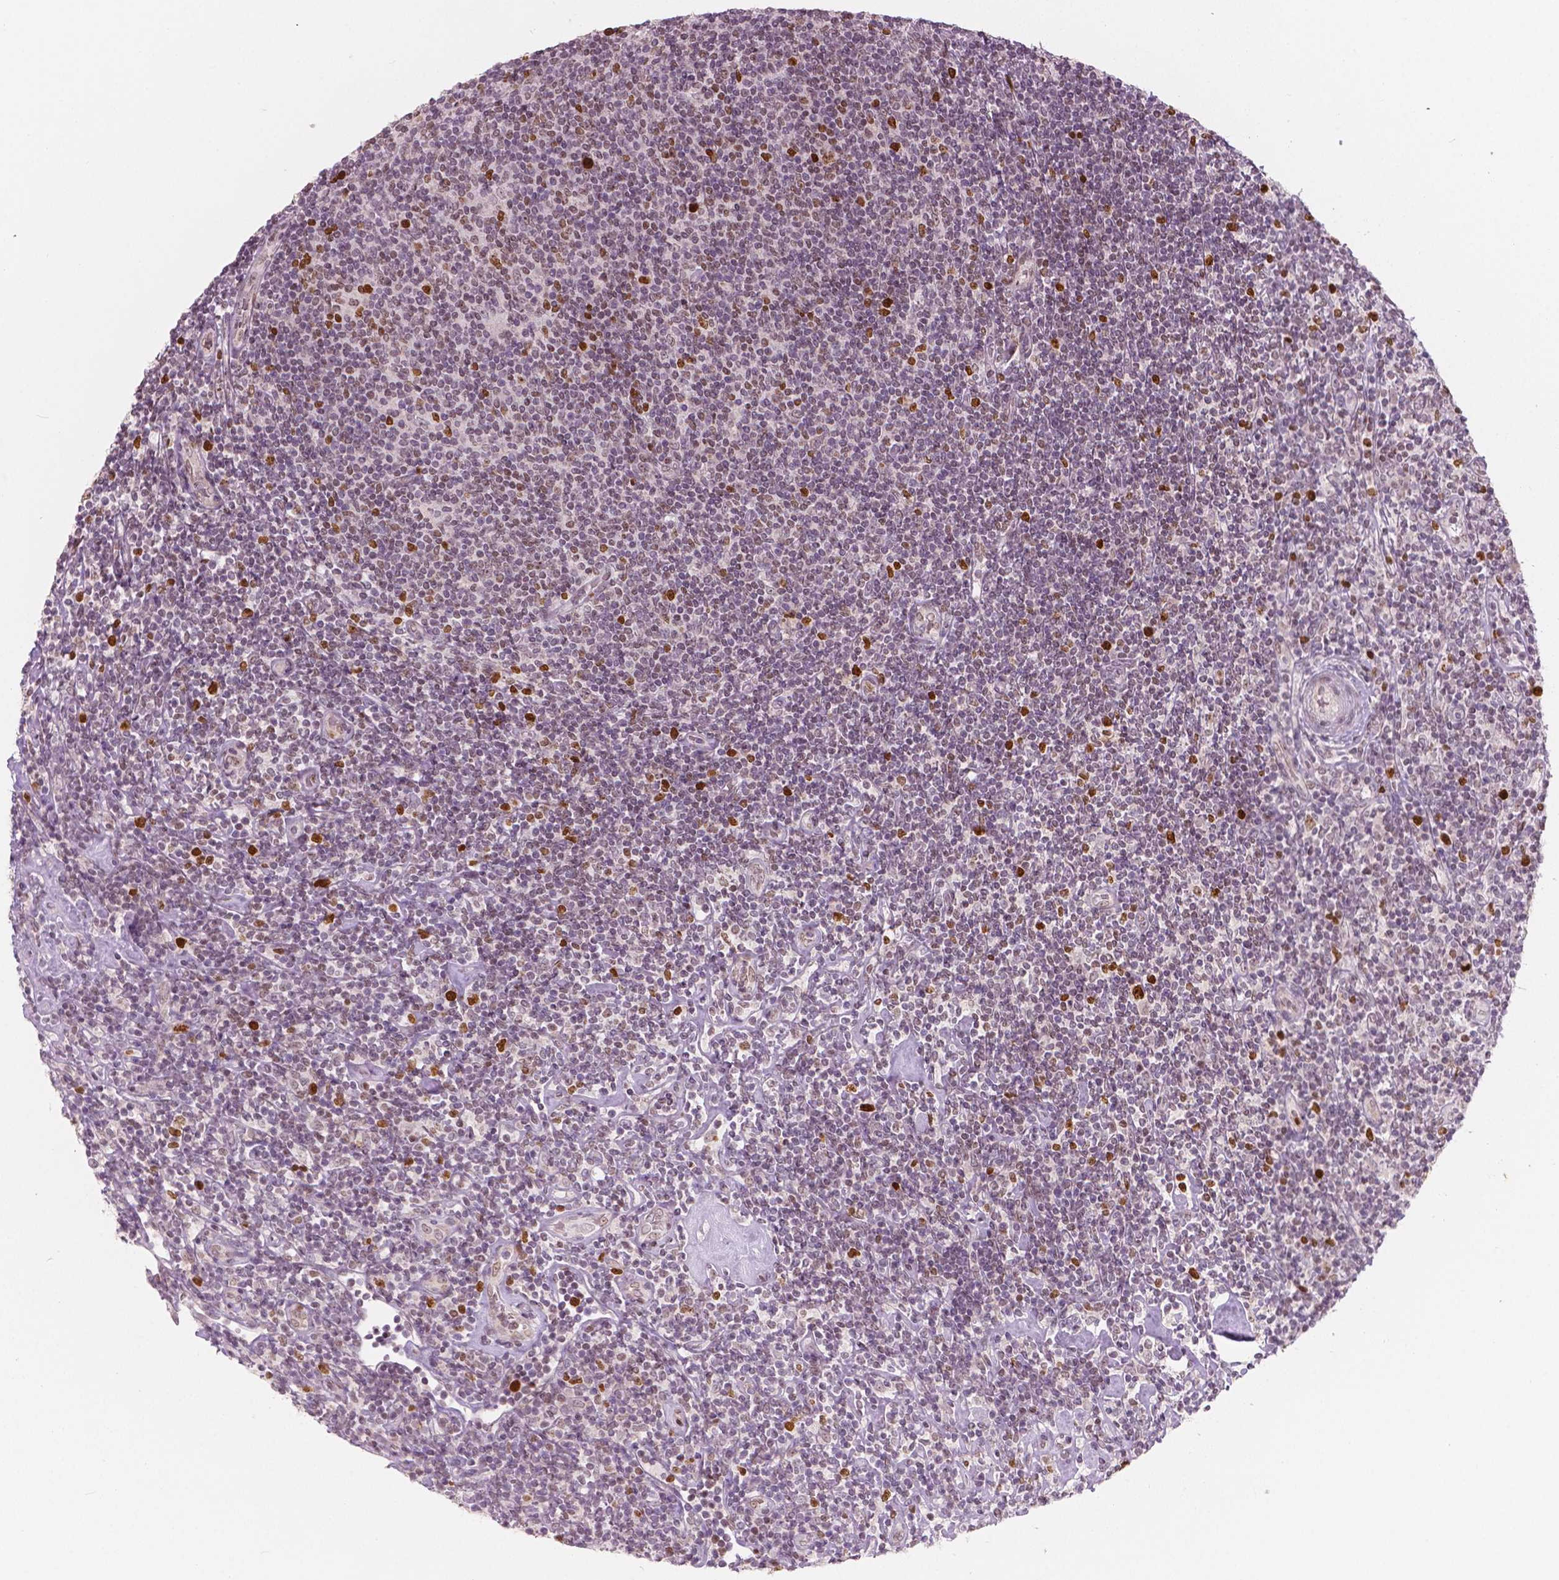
{"staining": {"intensity": "strong", "quantity": "25%-75%", "location": "nuclear"}, "tissue": "lymphoma", "cell_type": "Tumor cells", "image_type": "cancer", "snomed": [{"axis": "morphology", "description": "Hodgkin's disease, NOS"}, {"axis": "topography", "description": "Lymph node"}], "caption": "Immunohistochemistry (DAB (3,3'-diaminobenzidine)) staining of human lymphoma demonstrates strong nuclear protein positivity in approximately 25%-75% of tumor cells. Nuclei are stained in blue.", "gene": "NSD2", "patient": {"sex": "male", "age": 40}}